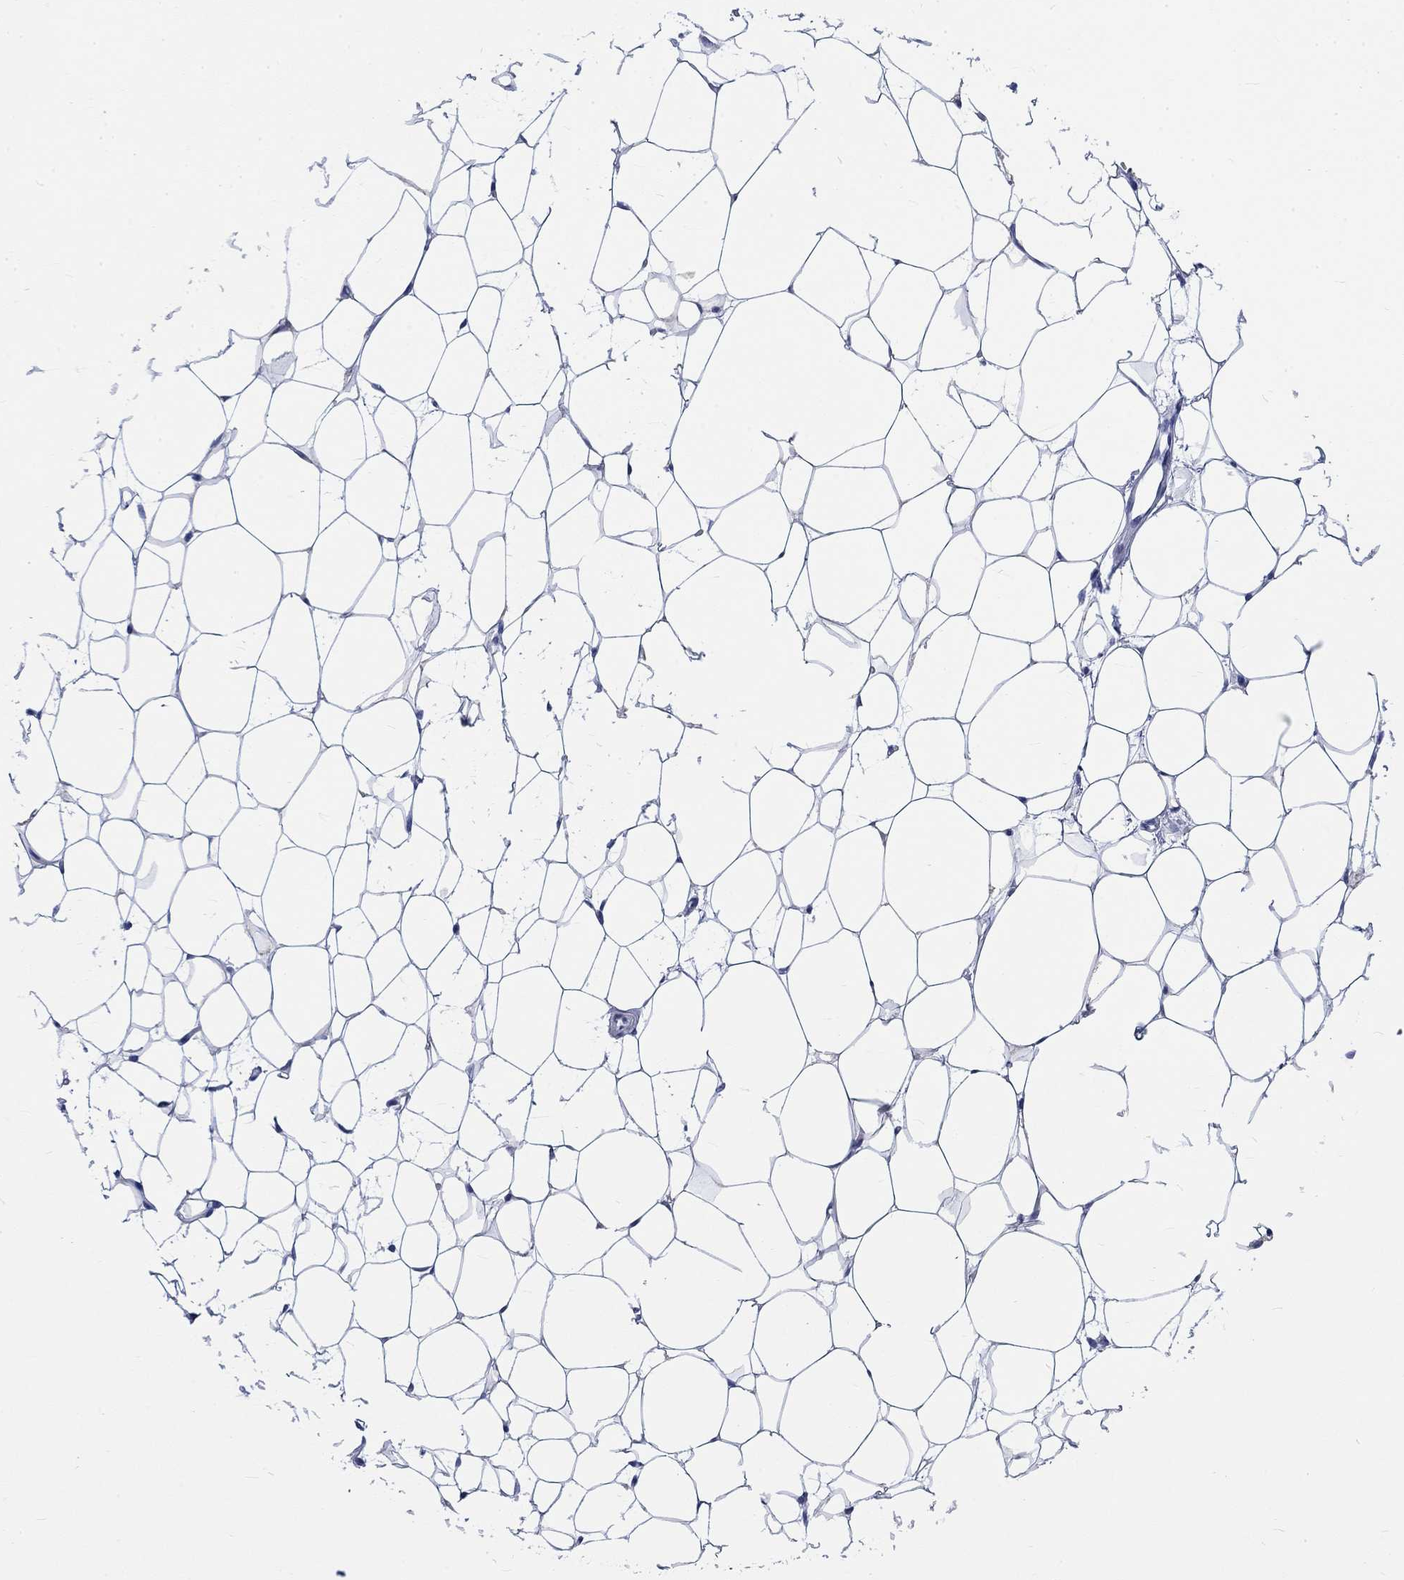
{"staining": {"intensity": "negative", "quantity": "none", "location": "none"}, "tissue": "breast", "cell_type": "Adipocytes", "image_type": "normal", "snomed": [{"axis": "morphology", "description": "Normal tissue, NOS"}, {"axis": "topography", "description": "Breast"}], "caption": "Benign breast was stained to show a protein in brown. There is no significant expression in adipocytes. (Brightfield microscopy of DAB IHC at high magnification).", "gene": "KRT76", "patient": {"sex": "female", "age": 37}}